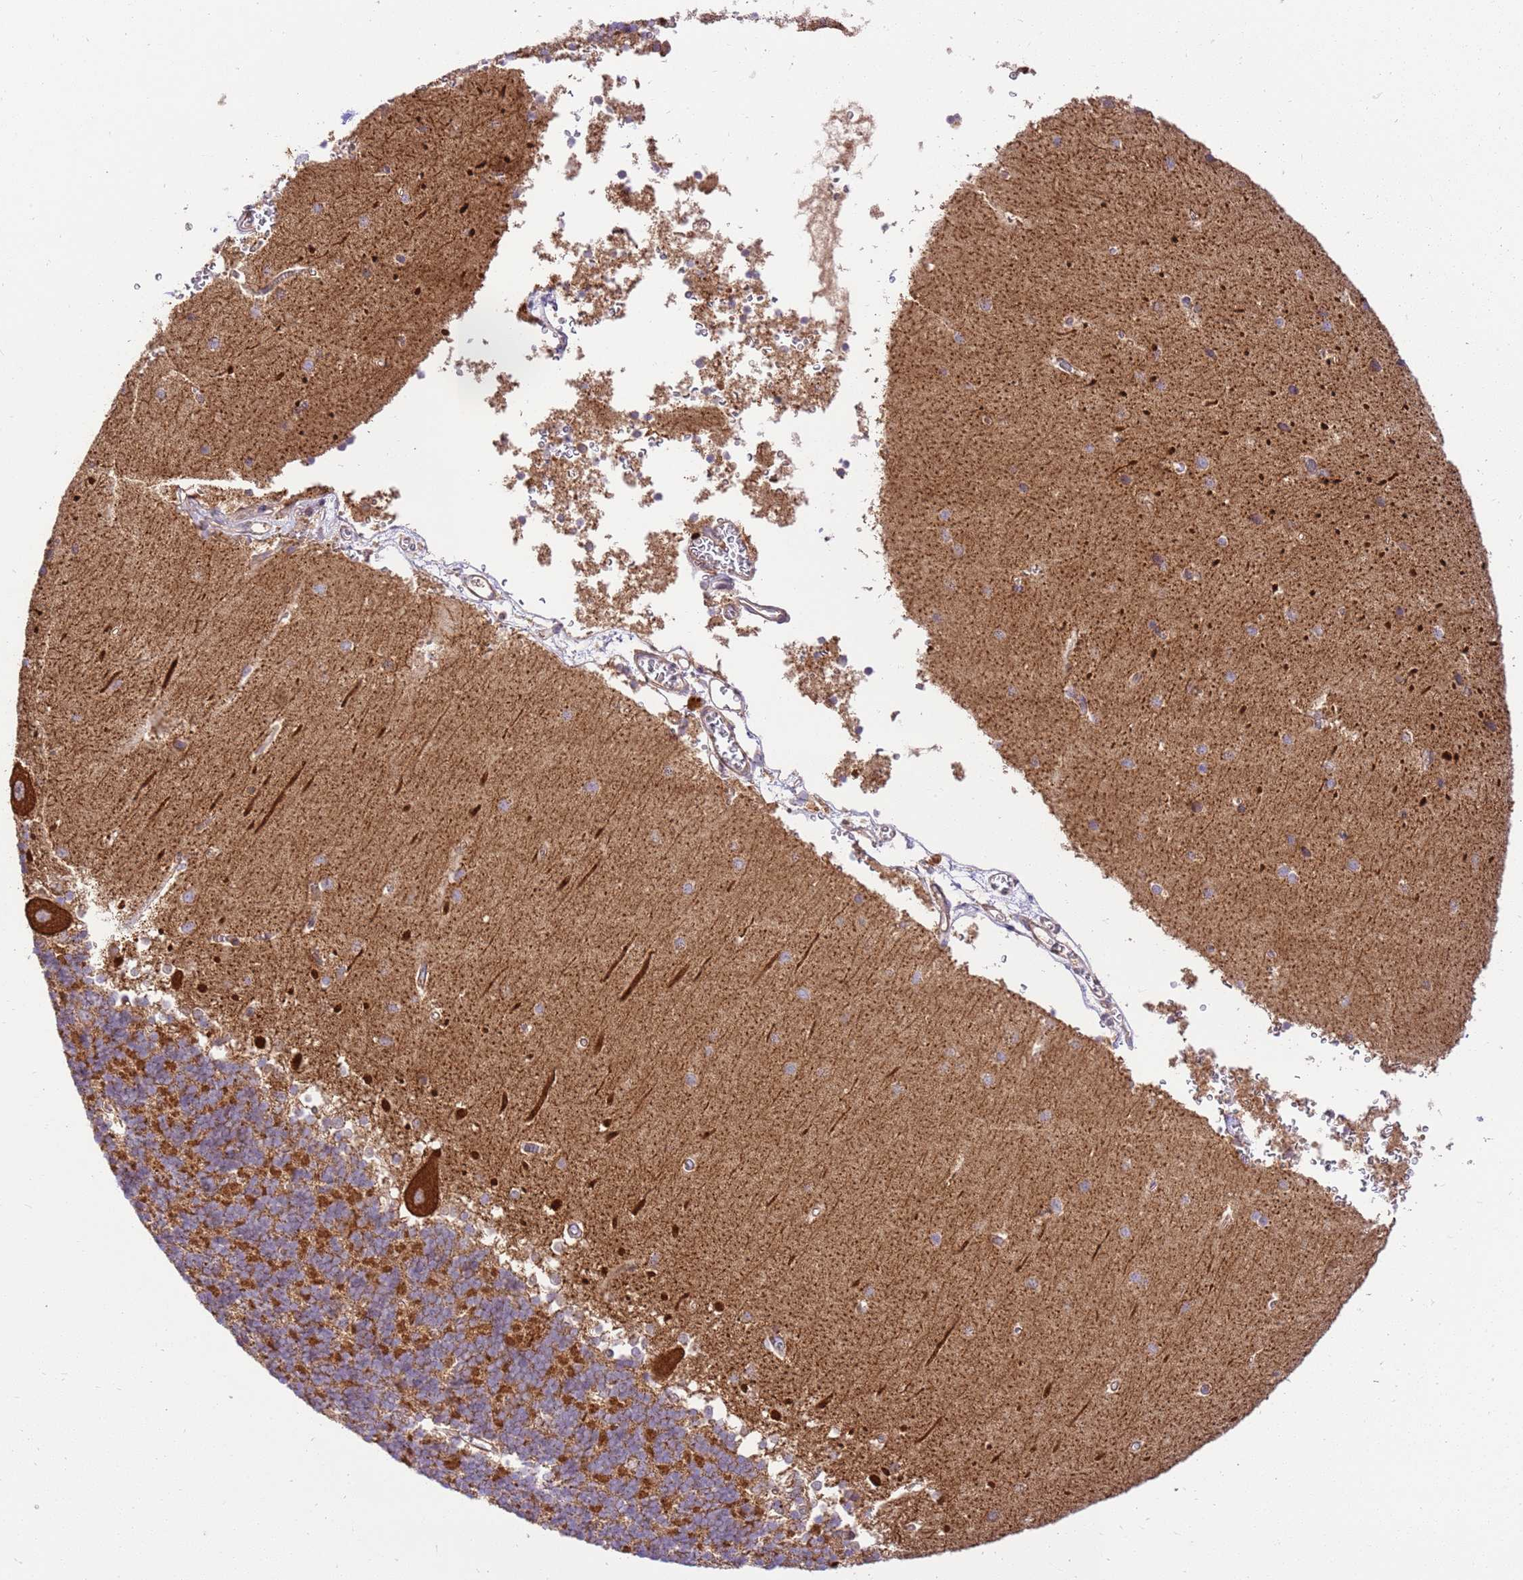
{"staining": {"intensity": "strong", "quantity": "25%-75%", "location": "cytoplasmic/membranous"}, "tissue": "cerebellum", "cell_type": "Cells in granular layer", "image_type": "normal", "snomed": [{"axis": "morphology", "description": "Normal tissue, NOS"}, {"axis": "topography", "description": "Cerebellum"}], "caption": "This is a micrograph of immunohistochemistry staining of benign cerebellum, which shows strong staining in the cytoplasmic/membranous of cells in granular layer.", "gene": "SPATA2L", "patient": {"sex": "male", "age": 37}}